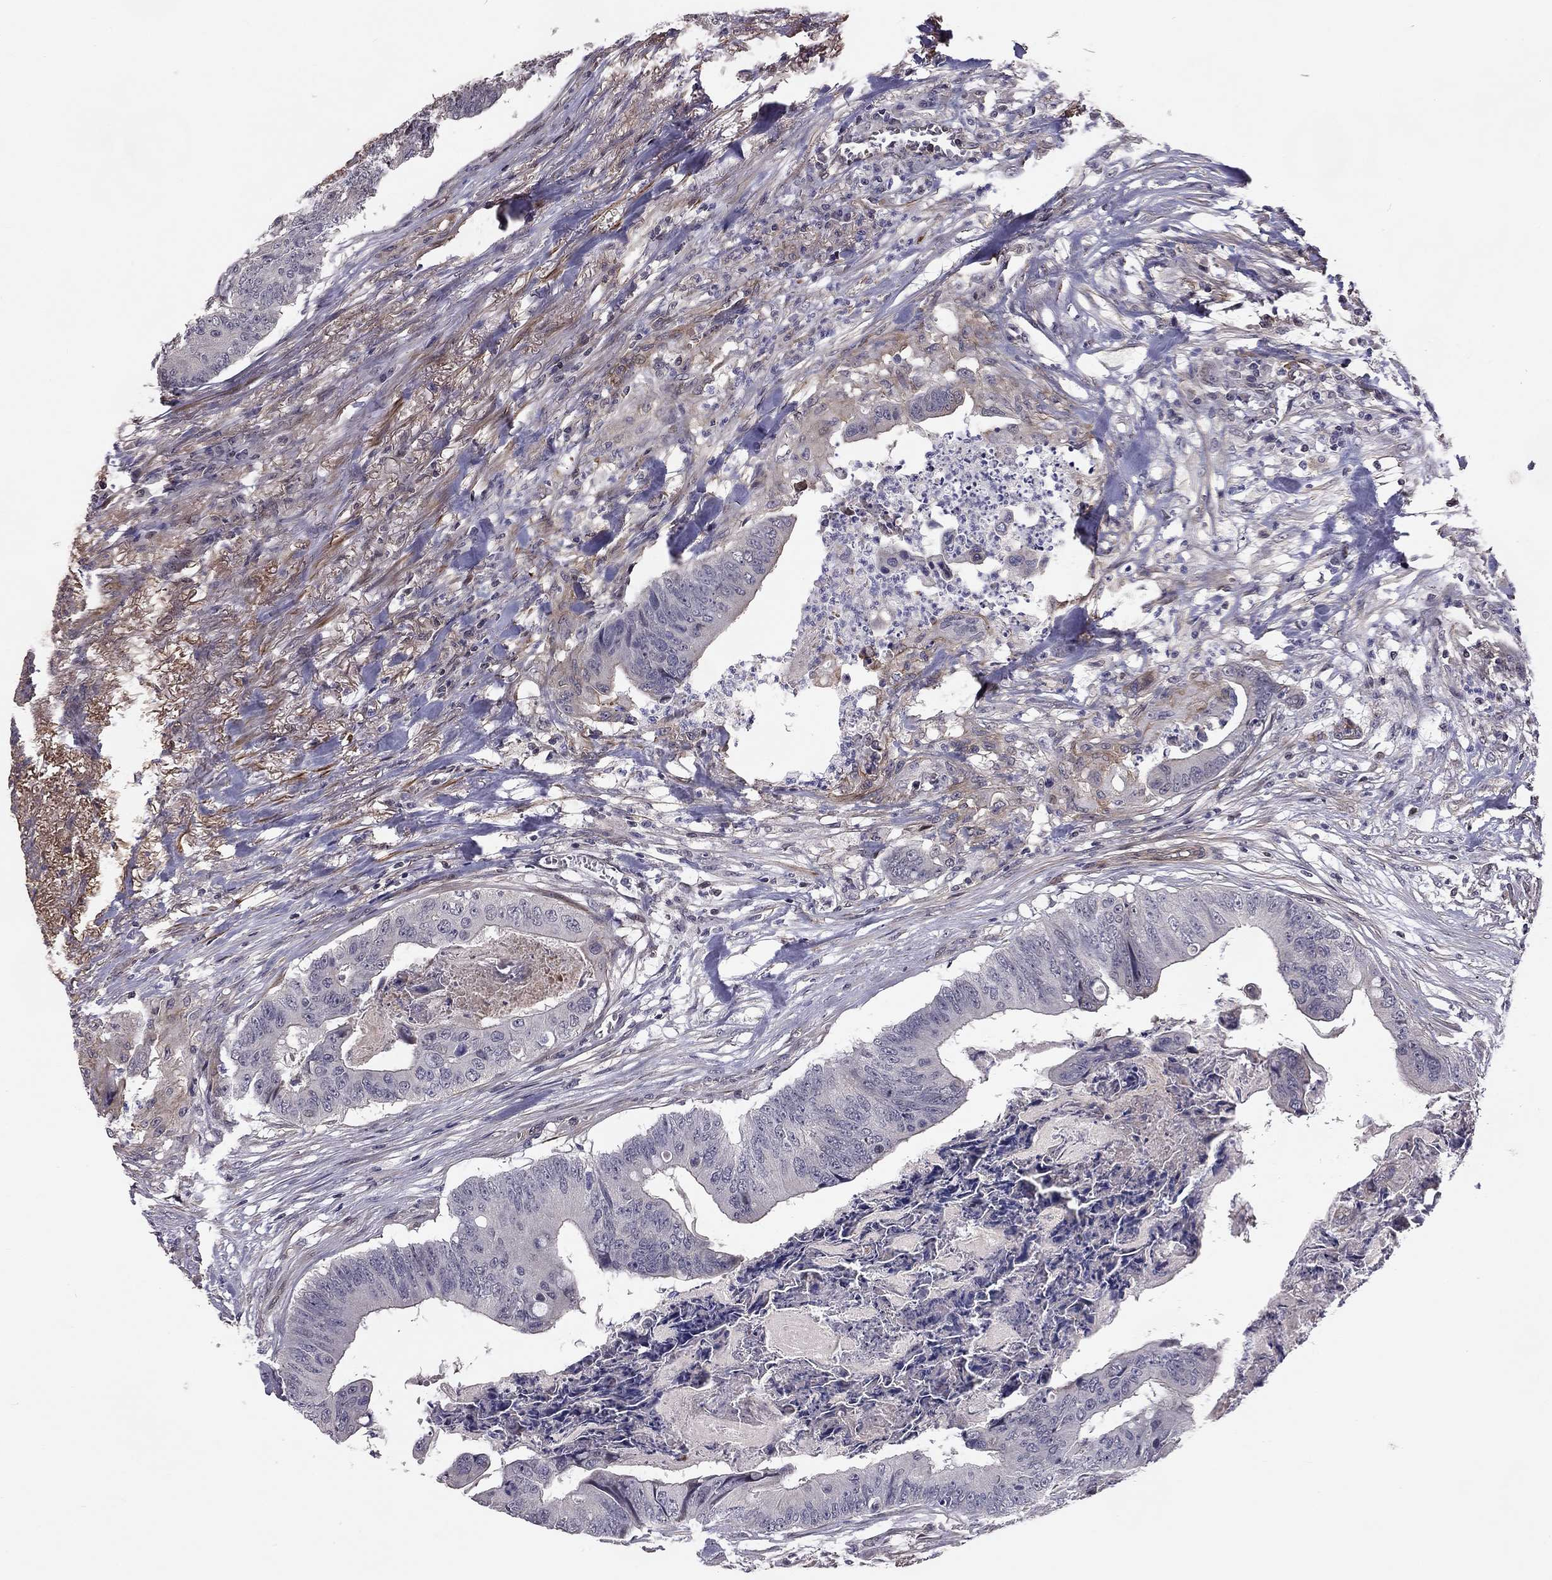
{"staining": {"intensity": "negative", "quantity": "none", "location": "none"}, "tissue": "colorectal cancer", "cell_type": "Tumor cells", "image_type": "cancer", "snomed": [{"axis": "morphology", "description": "Adenocarcinoma, NOS"}, {"axis": "topography", "description": "Colon"}], "caption": "Protein analysis of adenocarcinoma (colorectal) shows no significant staining in tumor cells. (IHC, brightfield microscopy, high magnification).", "gene": "GJB4", "patient": {"sex": "male", "age": 84}}